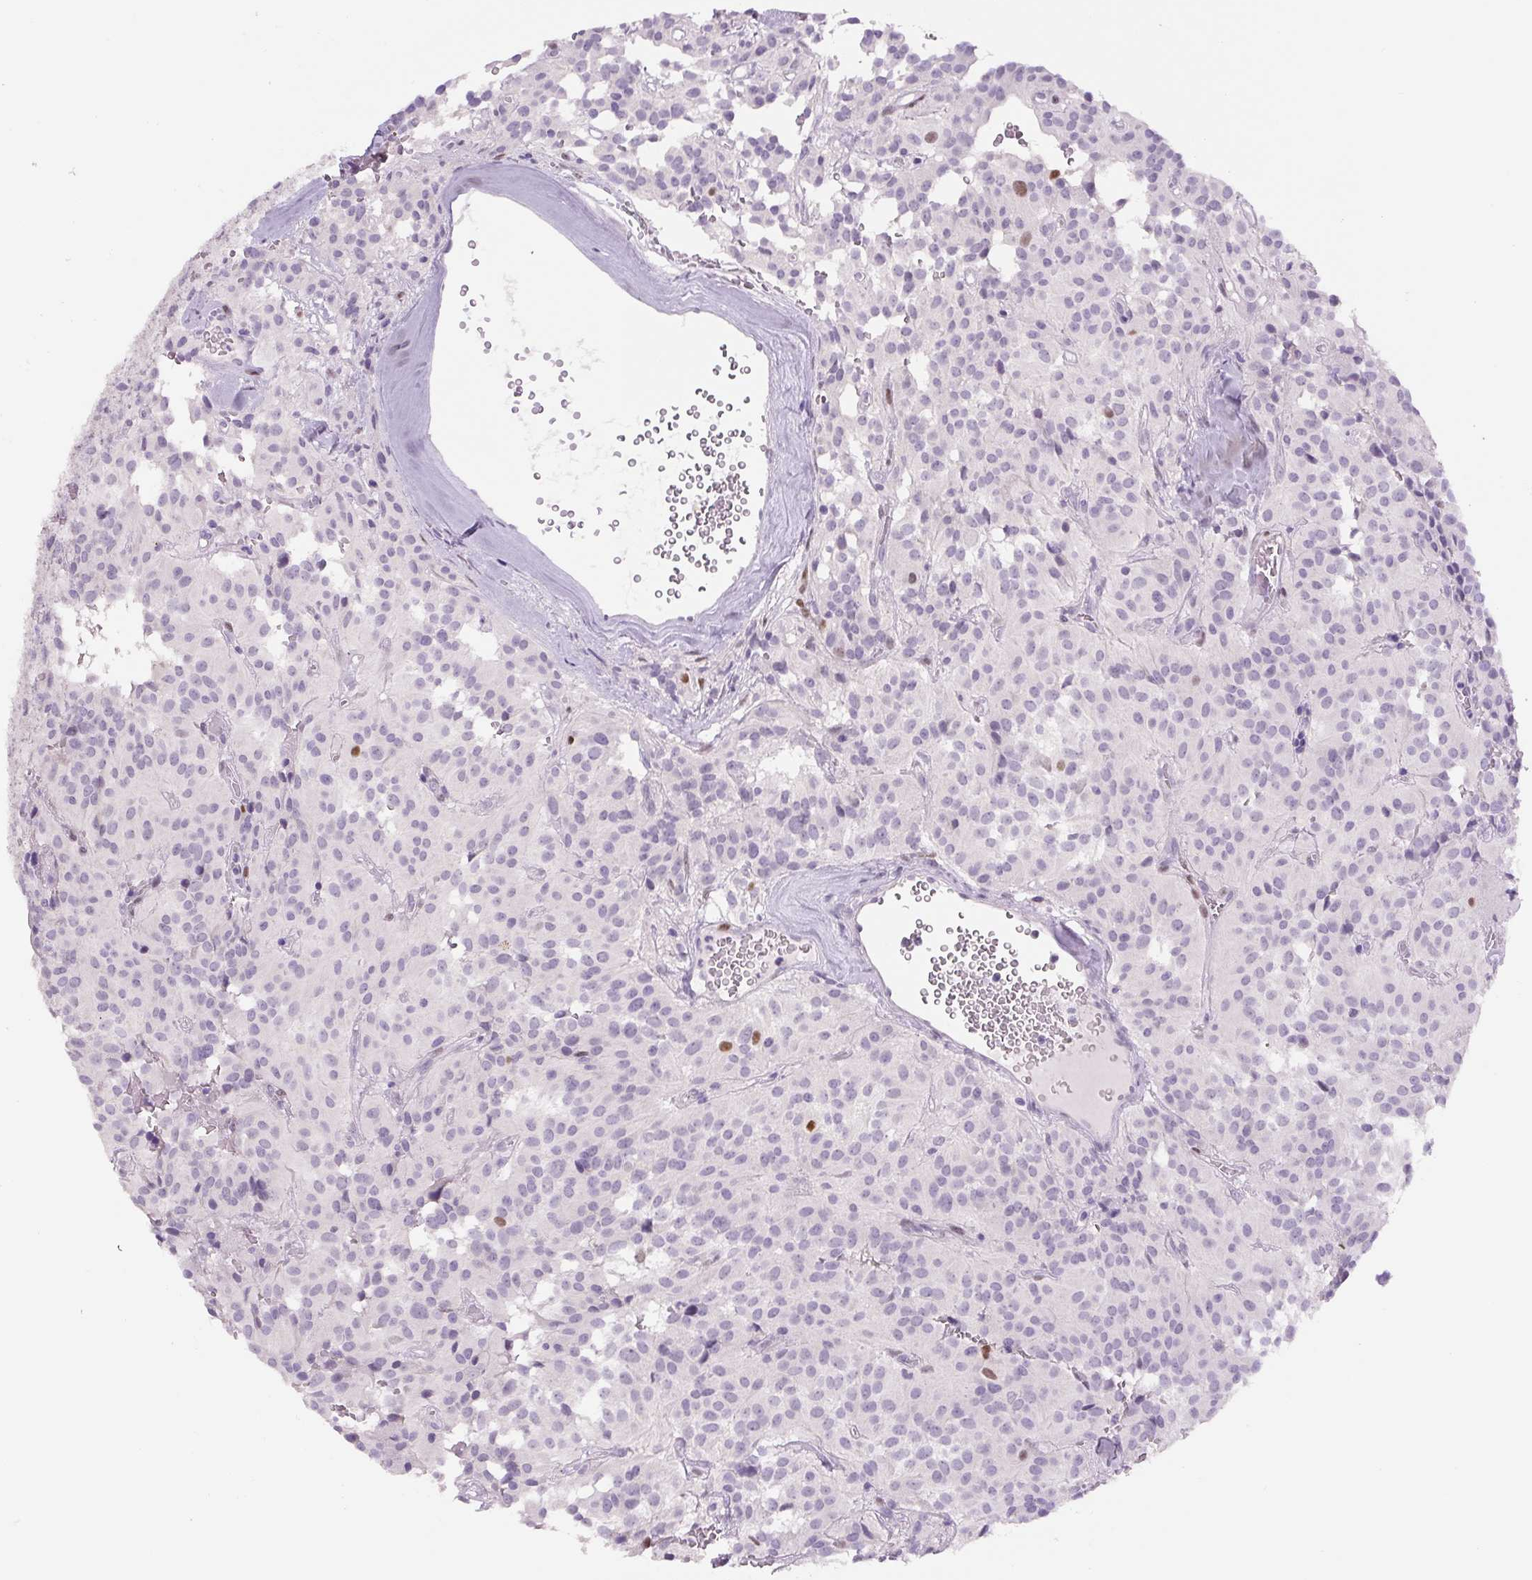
{"staining": {"intensity": "negative", "quantity": "none", "location": "none"}, "tissue": "glioma", "cell_type": "Tumor cells", "image_type": "cancer", "snomed": [{"axis": "morphology", "description": "Glioma, malignant, Low grade"}, {"axis": "topography", "description": "Brain"}], "caption": "Histopathology image shows no significant protein expression in tumor cells of malignant glioma (low-grade). Brightfield microscopy of immunohistochemistry (IHC) stained with DAB (brown) and hematoxylin (blue), captured at high magnification.", "gene": "SIX1", "patient": {"sex": "male", "age": 42}}